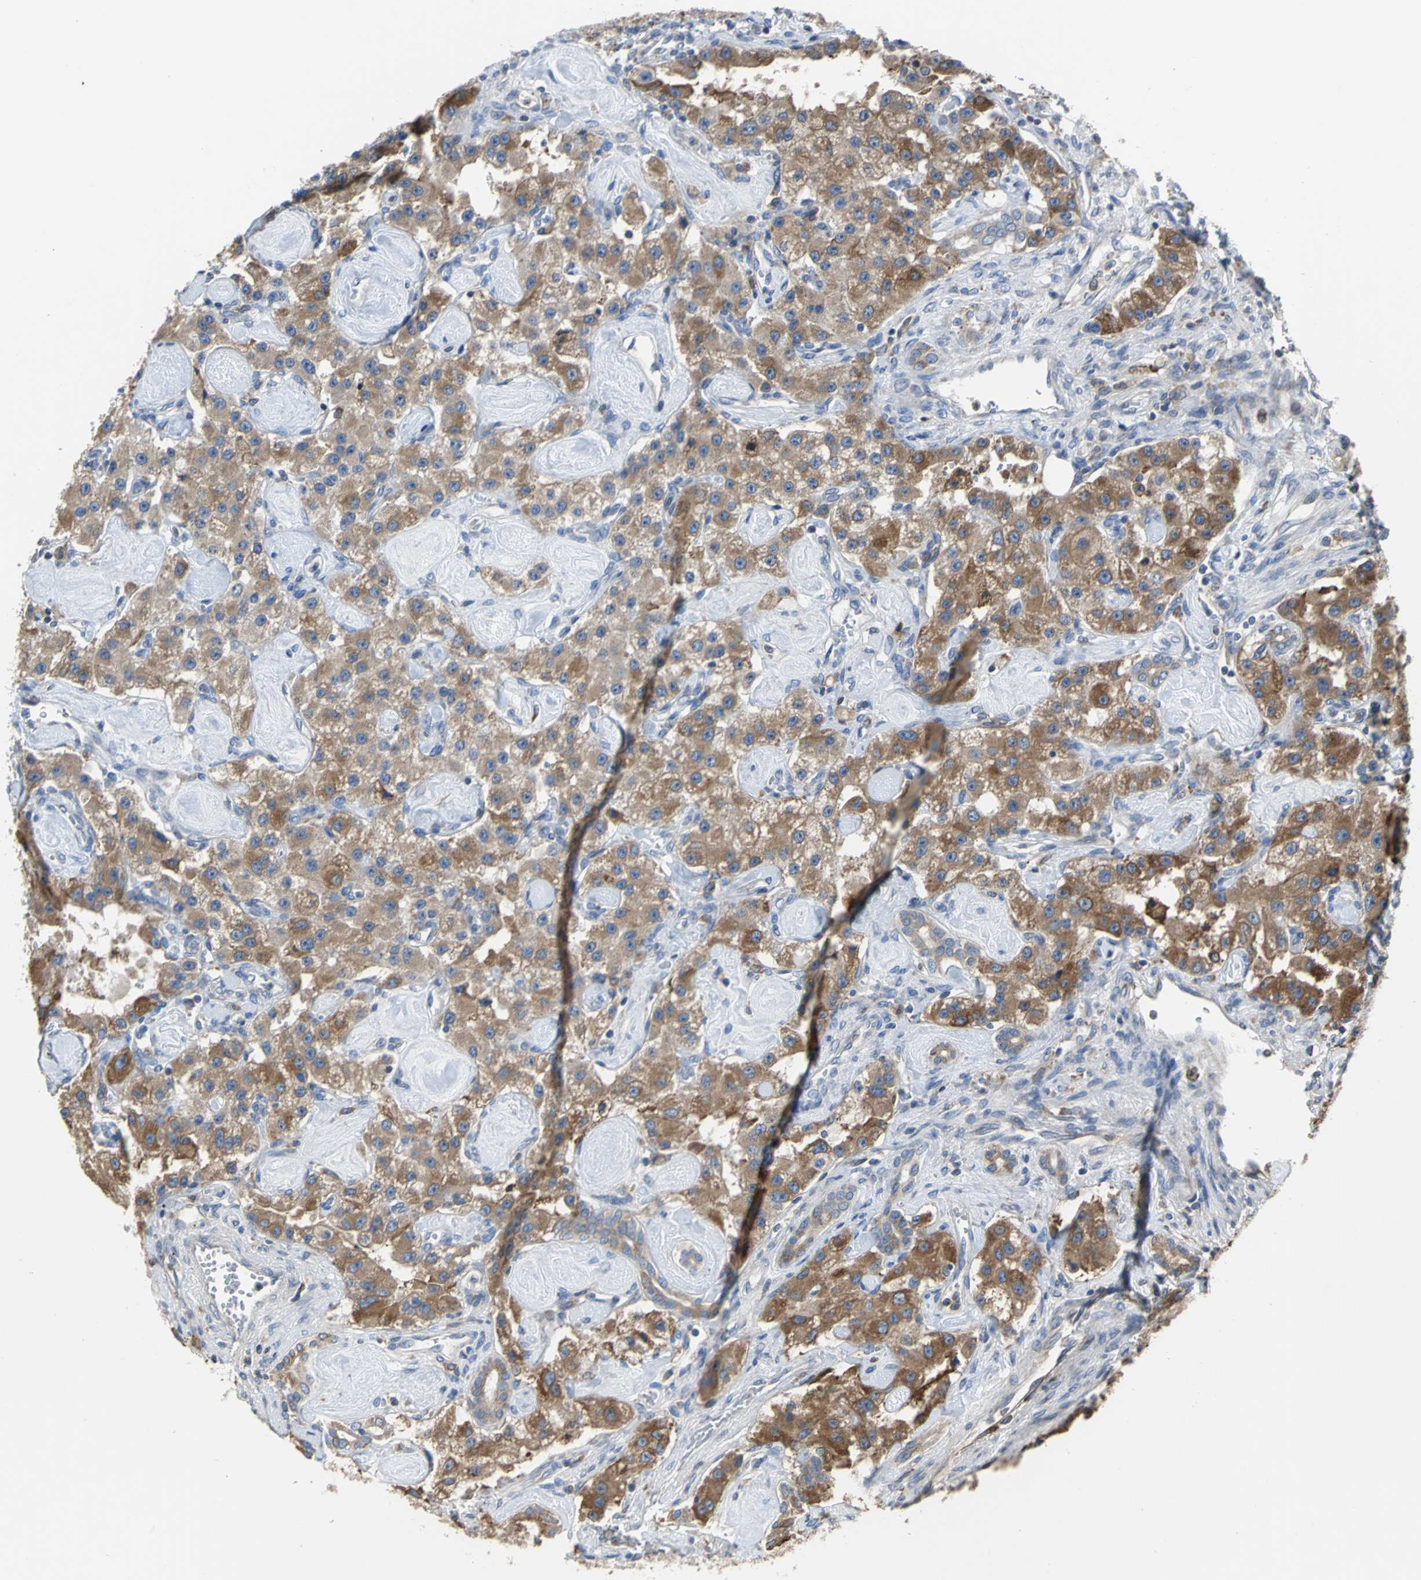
{"staining": {"intensity": "strong", "quantity": ">75%", "location": "cytoplasmic/membranous"}, "tissue": "carcinoid", "cell_type": "Tumor cells", "image_type": "cancer", "snomed": [{"axis": "morphology", "description": "Carcinoid, malignant, NOS"}, {"axis": "topography", "description": "Pancreas"}], "caption": "About >75% of tumor cells in carcinoid (malignant) reveal strong cytoplasmic/membranous protein positivity as visualized by brown immunohistochemical staining.", "gene": "SDF2L1", "patient": {"sex": "male", "age": 41}}